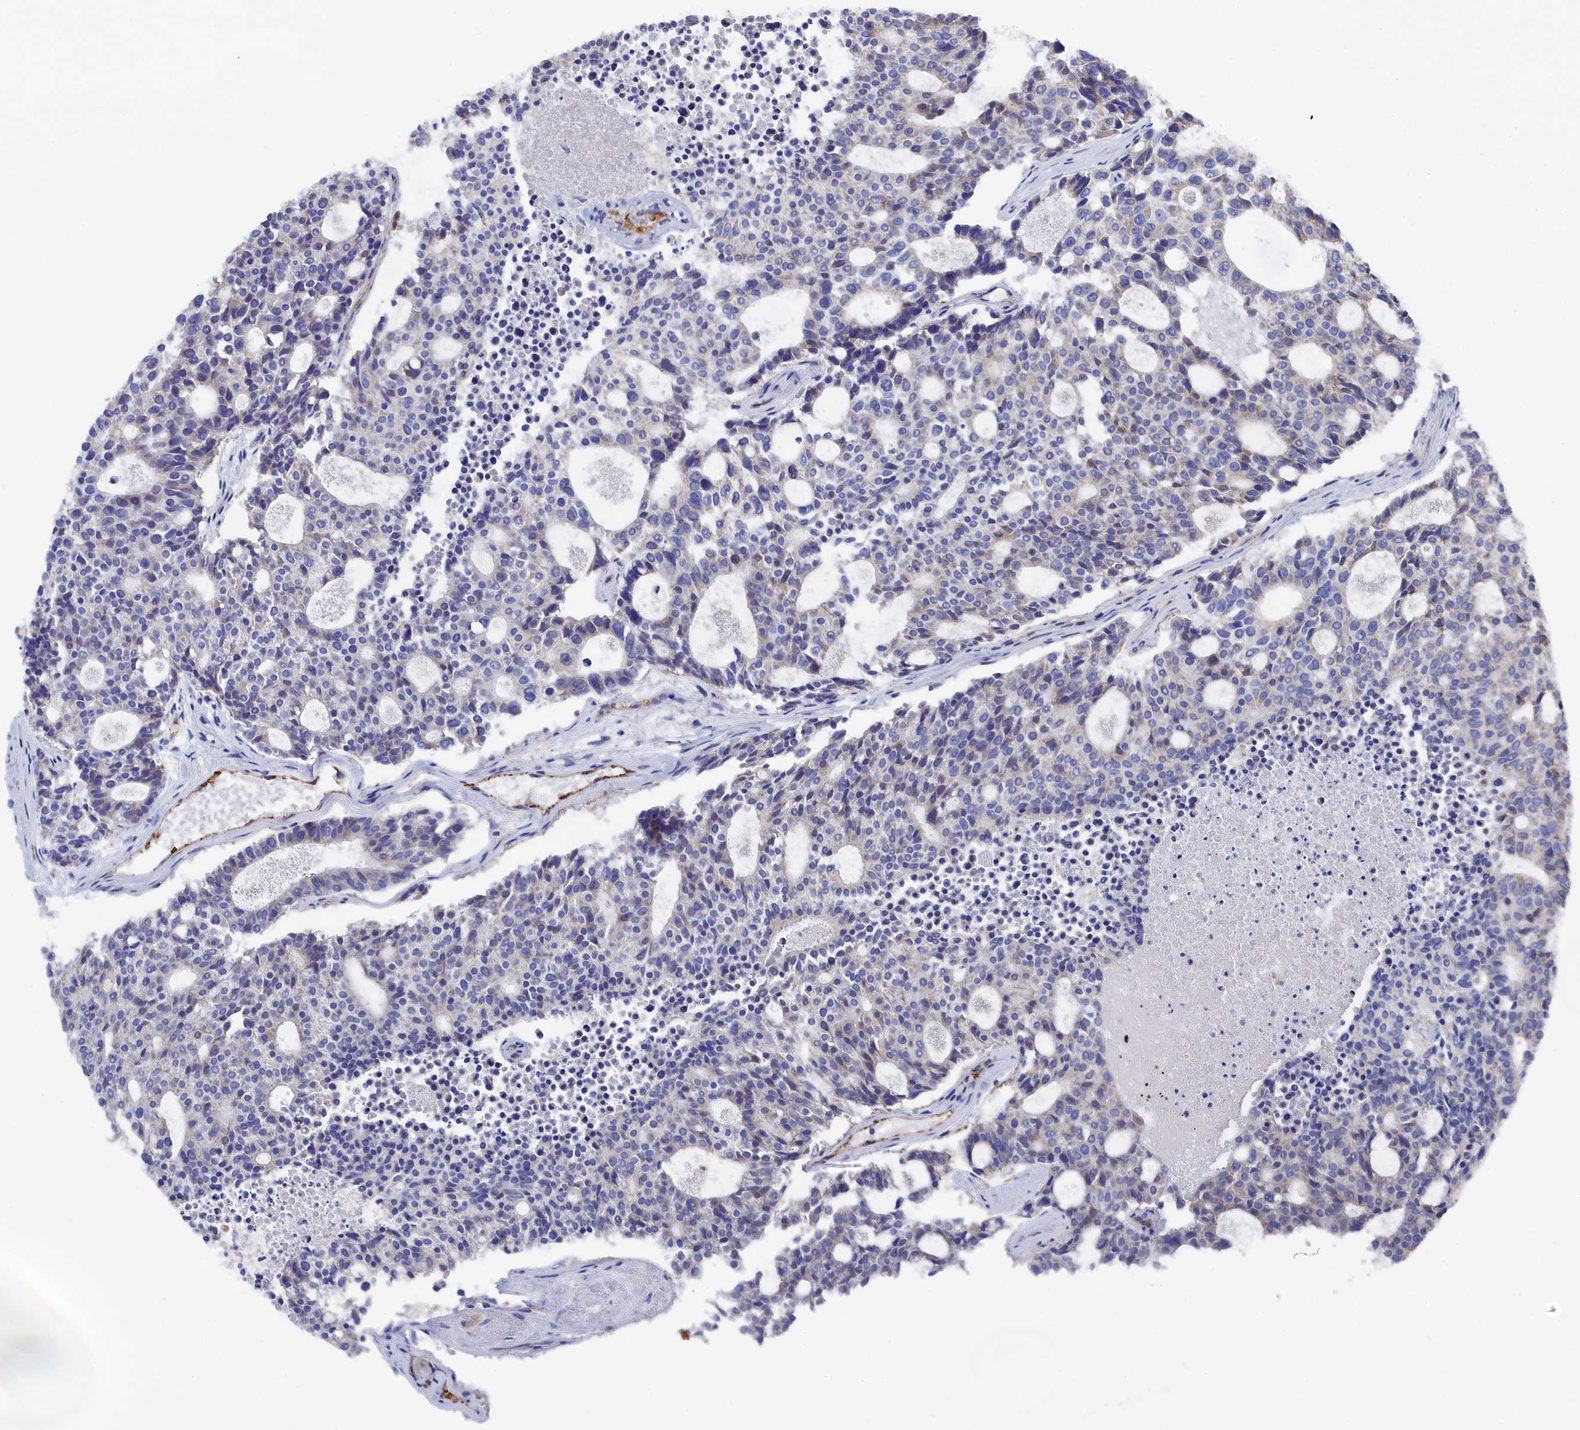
{"staining": {"intensity": "negative", "quantity": "none", "location": "none"}, "tissue": "carcinoid", "cell_type": "Tumor cells", "image_type": "cancer", "snomed": [{"axis": "morphology", "description": "Carcinoid, malignant, NOS"}, {"axis": "topography", "description": "Pancreas"}], "caption": "DAB immunohistochemical staining of malignant carcinoid reveals no significant expression in tumor cells. (DAB (3,3'-diaminobenzidine) immunohistochemistry (IHC) with hematoxylin counter stain).", "gene": "C12orf73", "patient": {"sex": "female", "age": 54}}